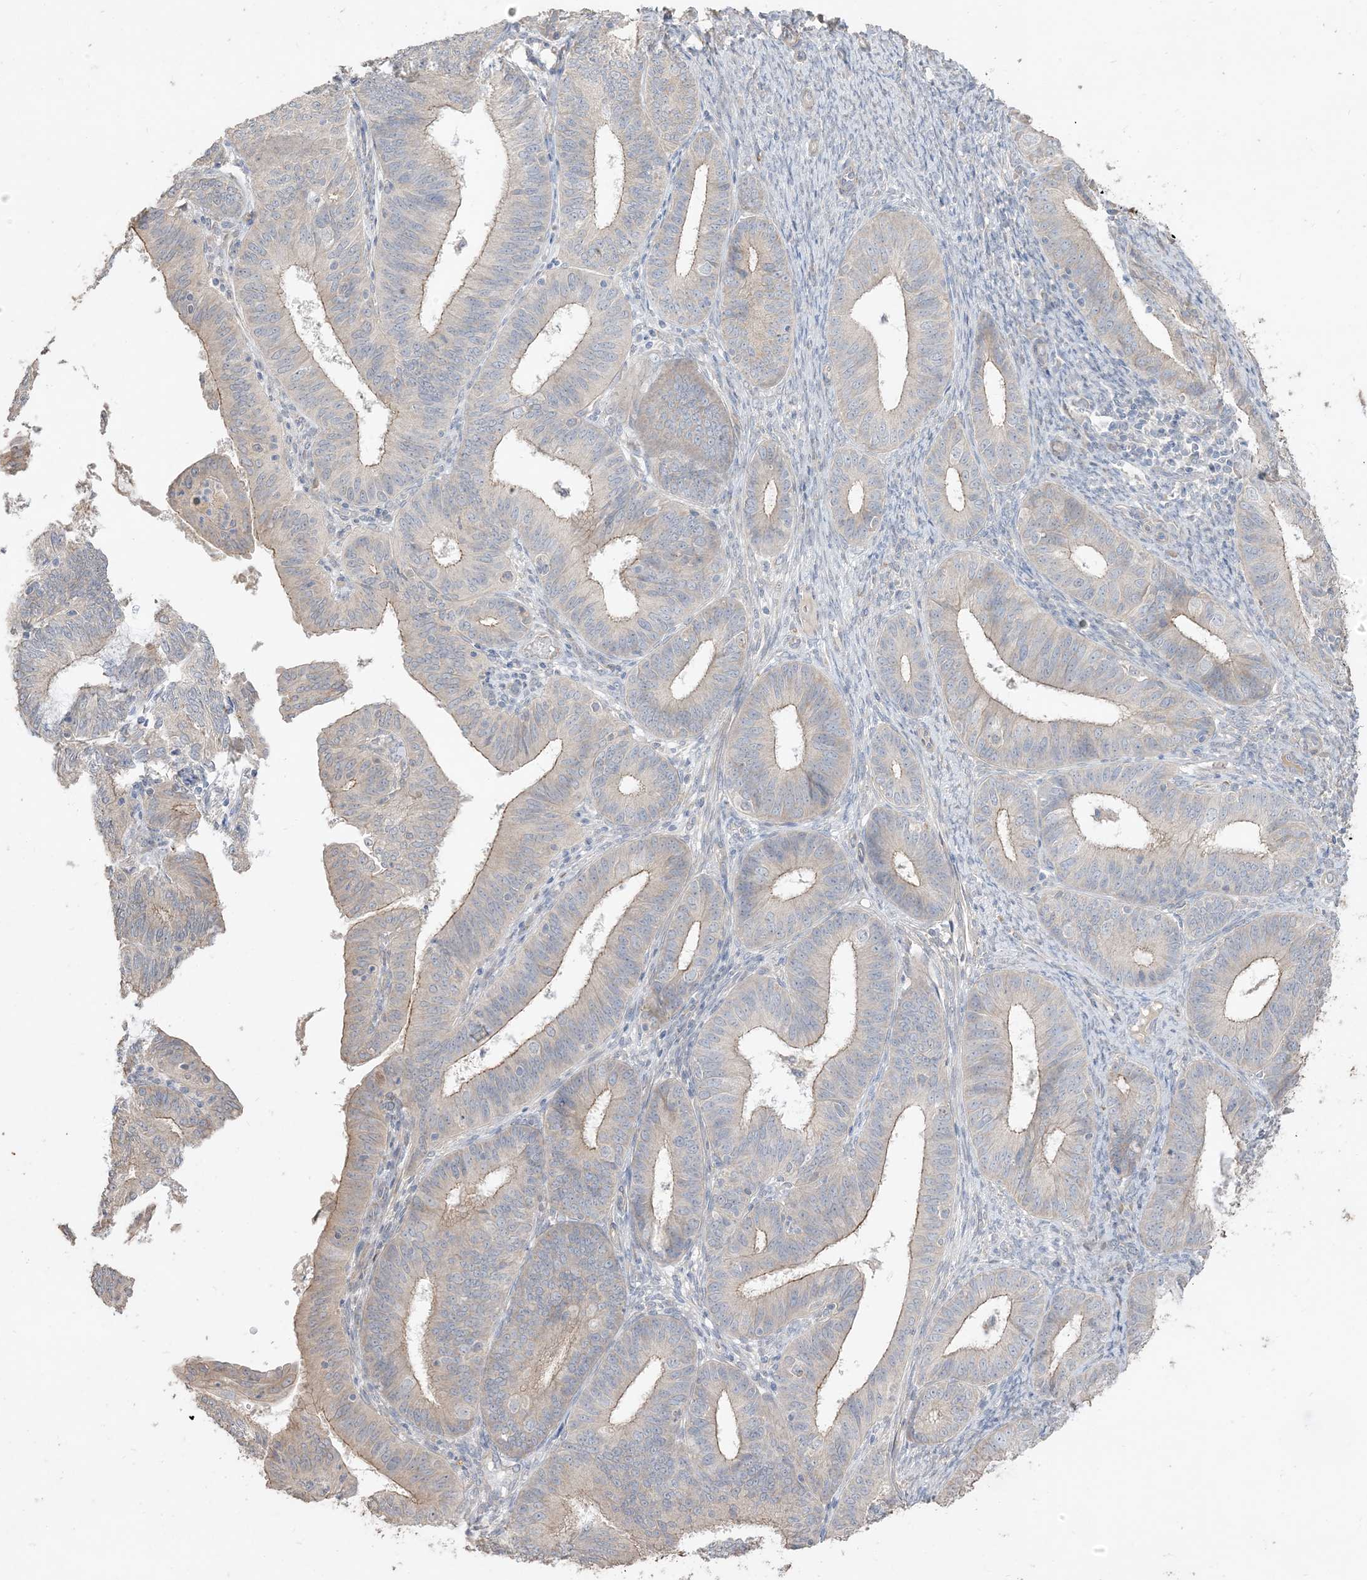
{"staining": {"intensity": "moderate", "quantity": "<25%", "location": "cytoplasmic/membranous"}, "tissue": "endometrial cancer", "cell_type": "Tumor cells", "image_type": "cancer", "snomed": [{"axis": "morphology", "description": "Adenocarcinoma, NOS"}, {"axis": "topography", "description": "Endometrium"}], "caption": "About <25% of tumor cells in endometrial cancer (adenocarcinoma) show moderate cytoplasmic/membranous protein positivity as visualized by brown immunohistochemical staining.", "gene": "RNF175", "patient": {"sex": "female", "age": 51}}